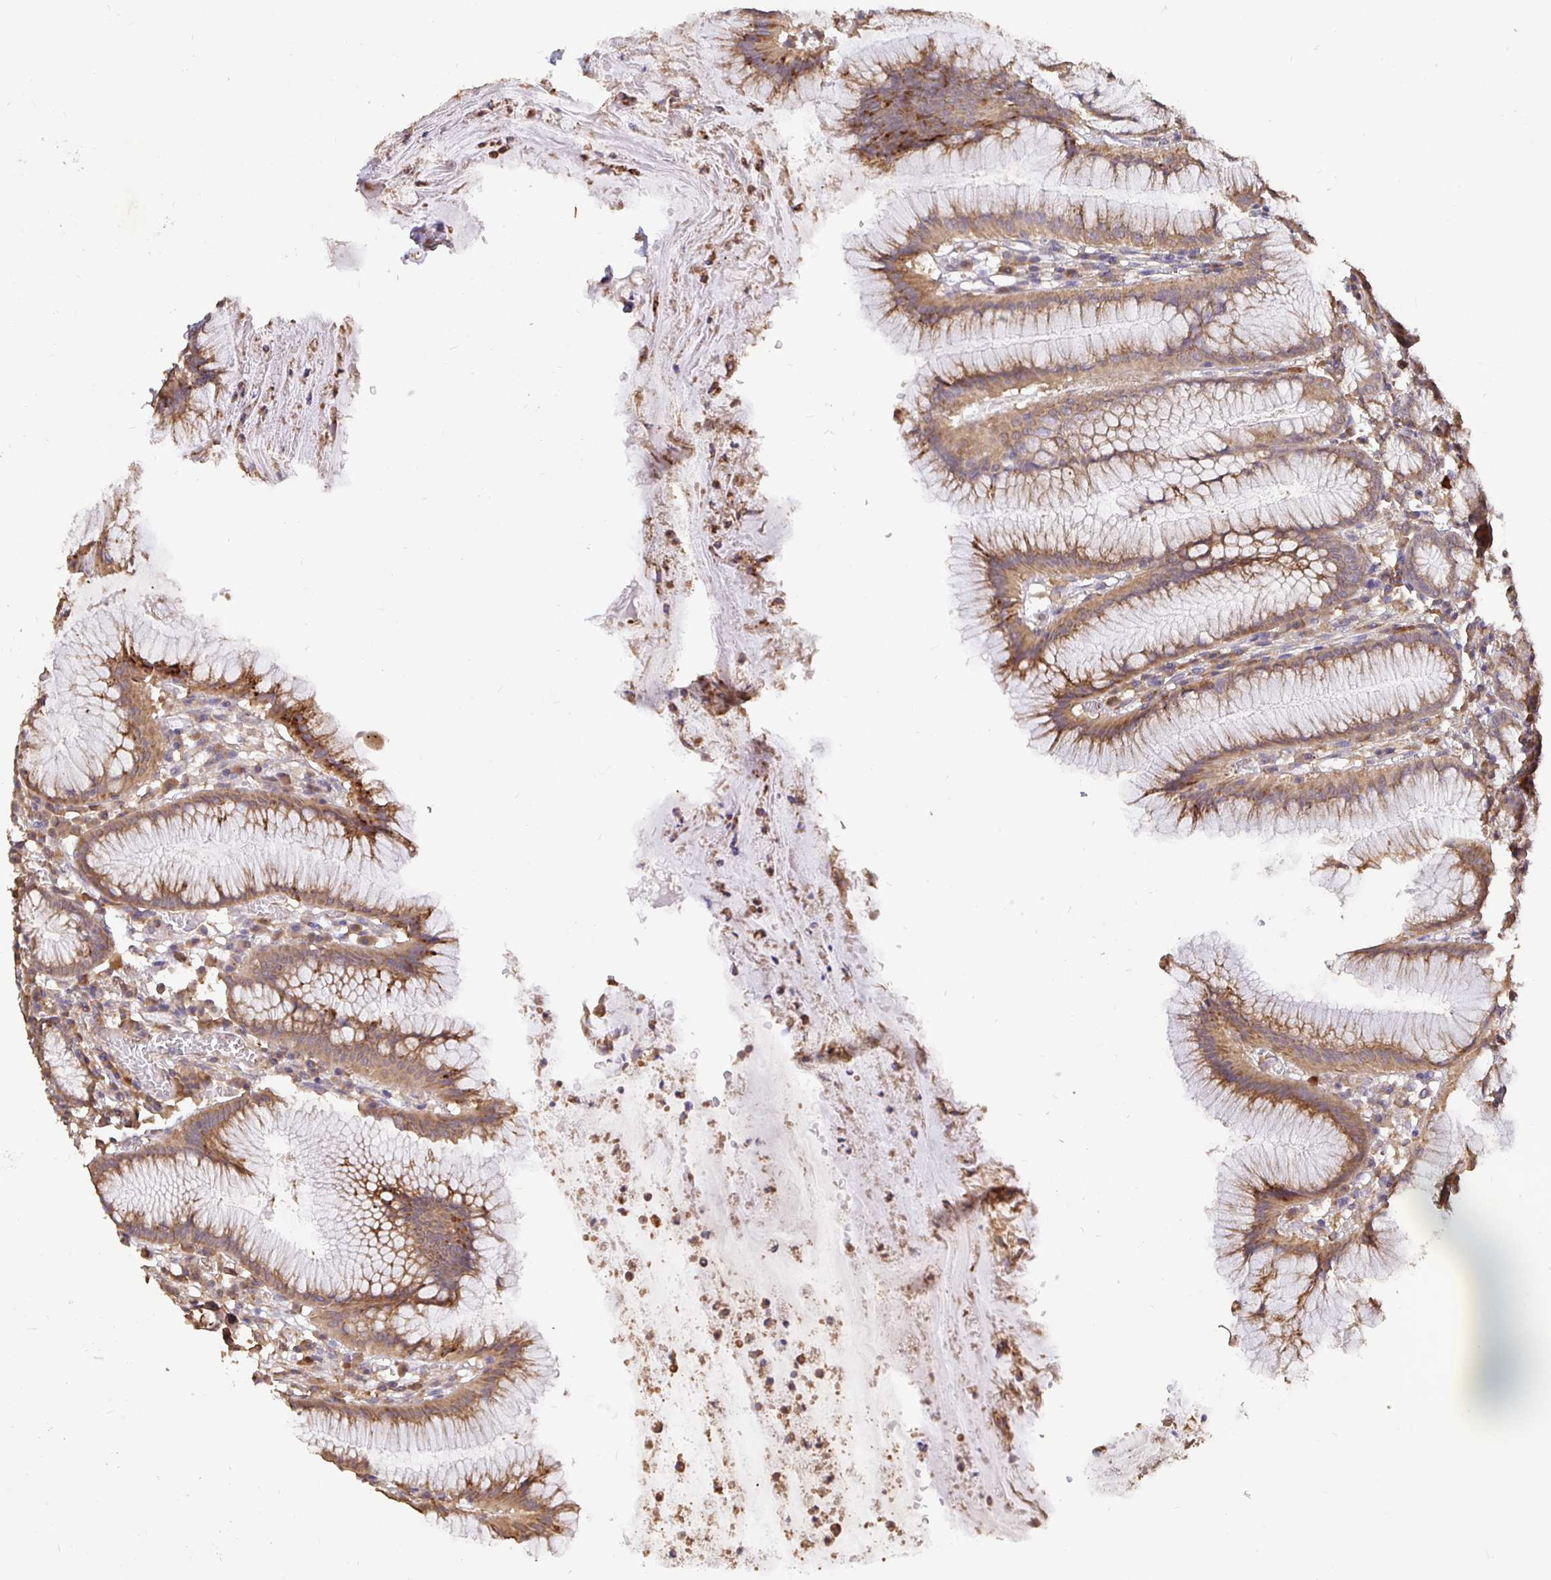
{"staining": {"intensity": "moderate", "quantity": "25%-75%", "location": "cytoplasmic/membranous"}, "tissue": "stomach", "cell_type": "Glandular cells", "image_type": "normal", "snomed": [{"axis": "morphology", "description": "Normal tissue, NOS"}, {"axis": "topography", "description": "Stomach"}], "caption": "Brown immunohistochemical staining in unremarkable stomach reveals moderate cytoplasmic/membranous positivity in approximately 25%-75% of glandular cells. (DAB IHC, brown staining for protein, blue staining for nuclei).", "gene": "MAPK8IP3", "patient": {"sex": "male", "age": 55}}